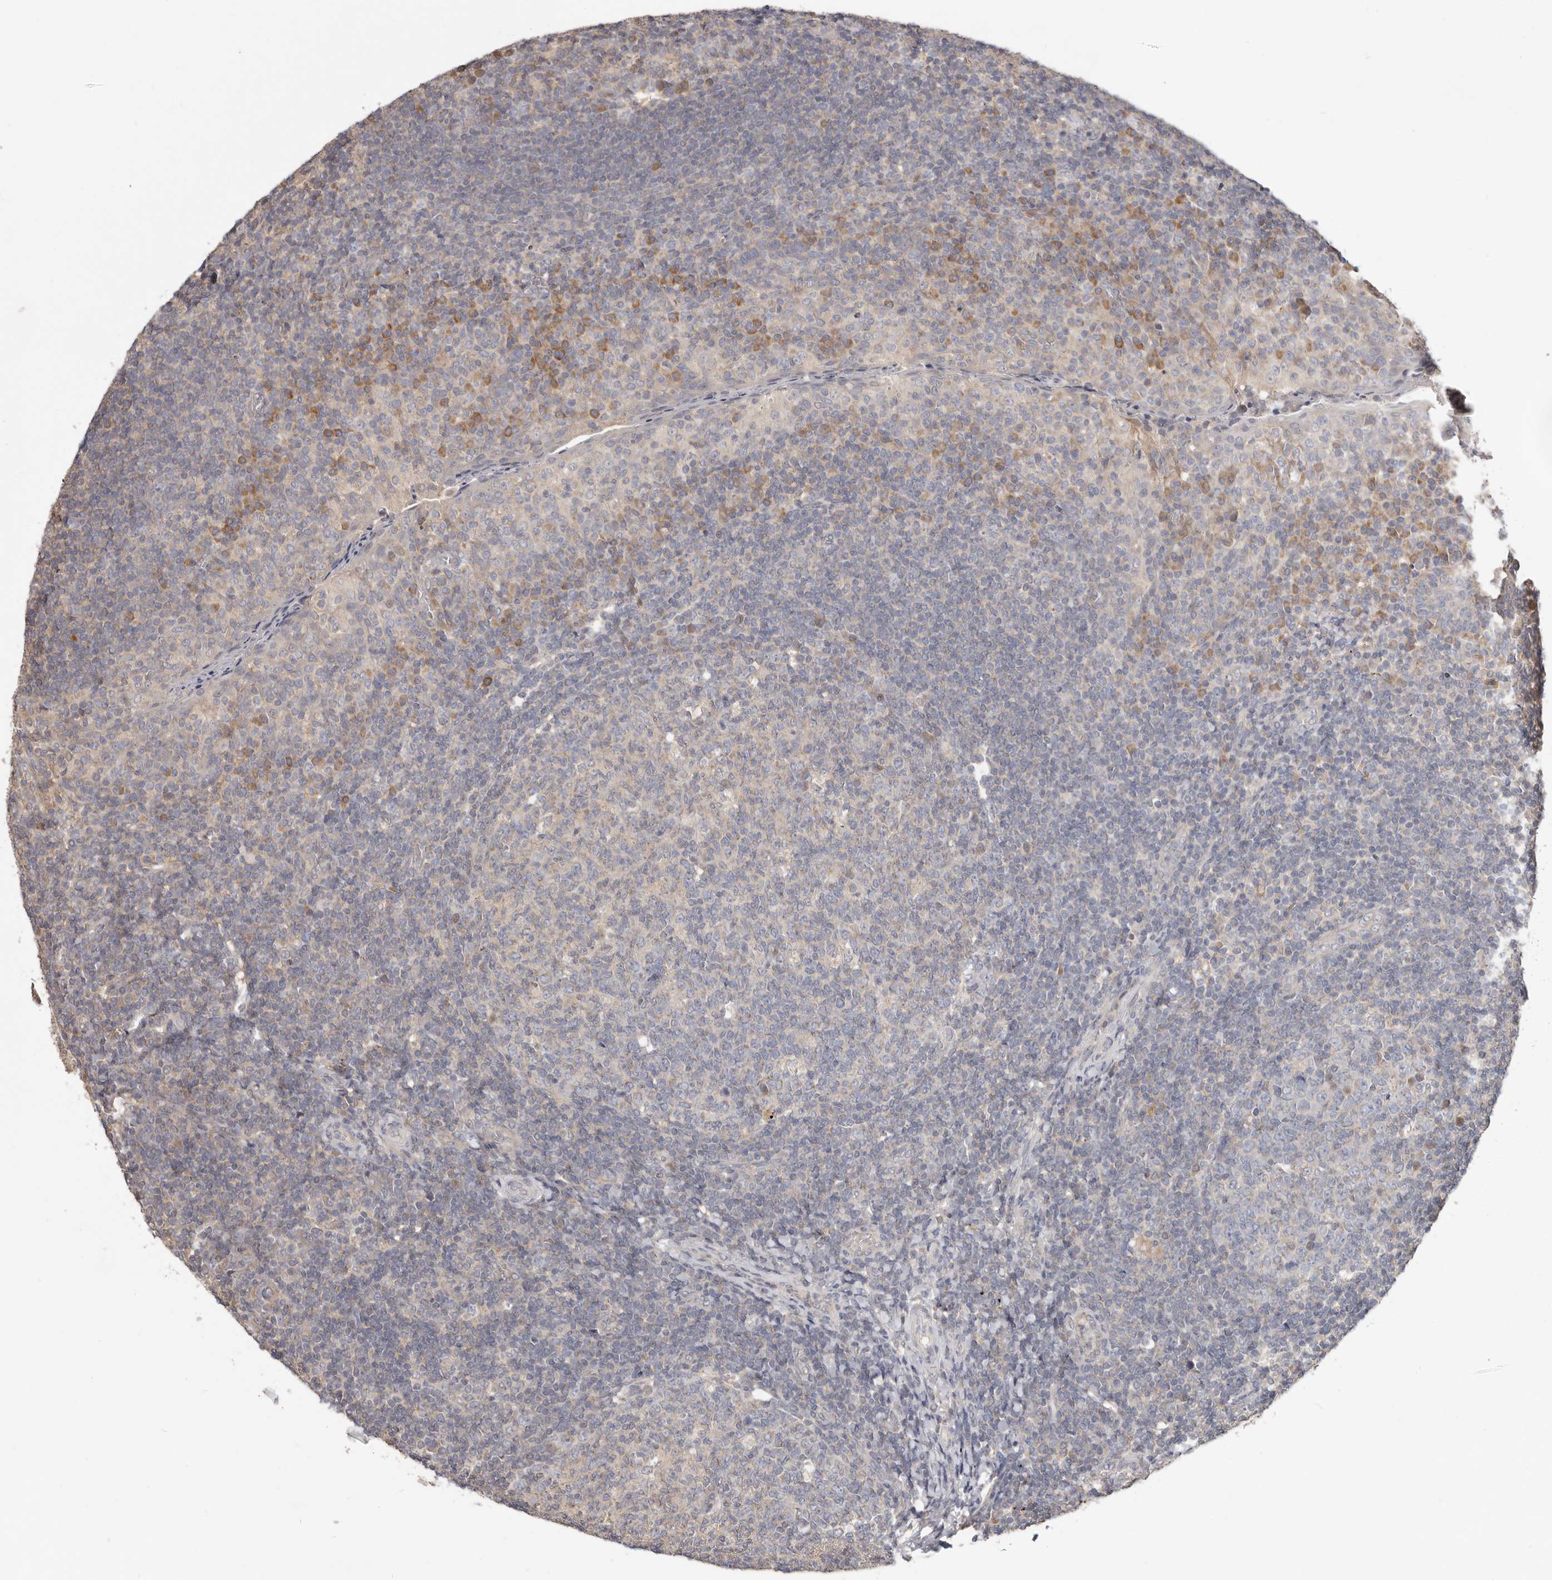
{"staining": {"intensity": "negative", "quantity": "none", "location": "none"}, "tissue": "tonsil", "cell_type": "Germinal center cells", "image_type": "normal", "snomed": [{"axis": "morphology", "description": "Normal tissue, NOS"}, {"axis": "topography", "description": "Tonsil"}], "caption": "Immunohistochemical staining of normal tonsil demonstrates no significant positivity in germinal center cells.", "gene": "LRP6", "patient": {"sex": "female", "age": 19}}